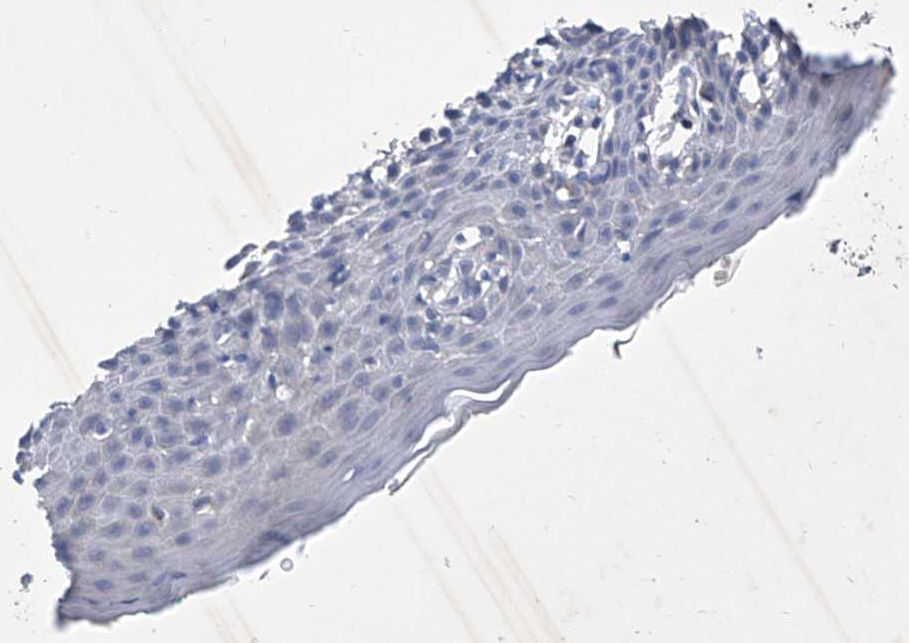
{"staining": {"intensity": "weak", "quantity": "<25%", "location": "cytoplasmic/membranous"}, "tissue": "skin", "cell_type": "Epidermal cells", "image_type": "normal", "snomed": [{"axis": "morphology", "description": "Normal tissue, NOS"}, {"axis": "topography", "description": "Vulva"}], "caption": "Epidermal cells are negative for brown protein staining in normal skin.", "gene": "GPT", "patient": {"sex": "female", "age": 66}}